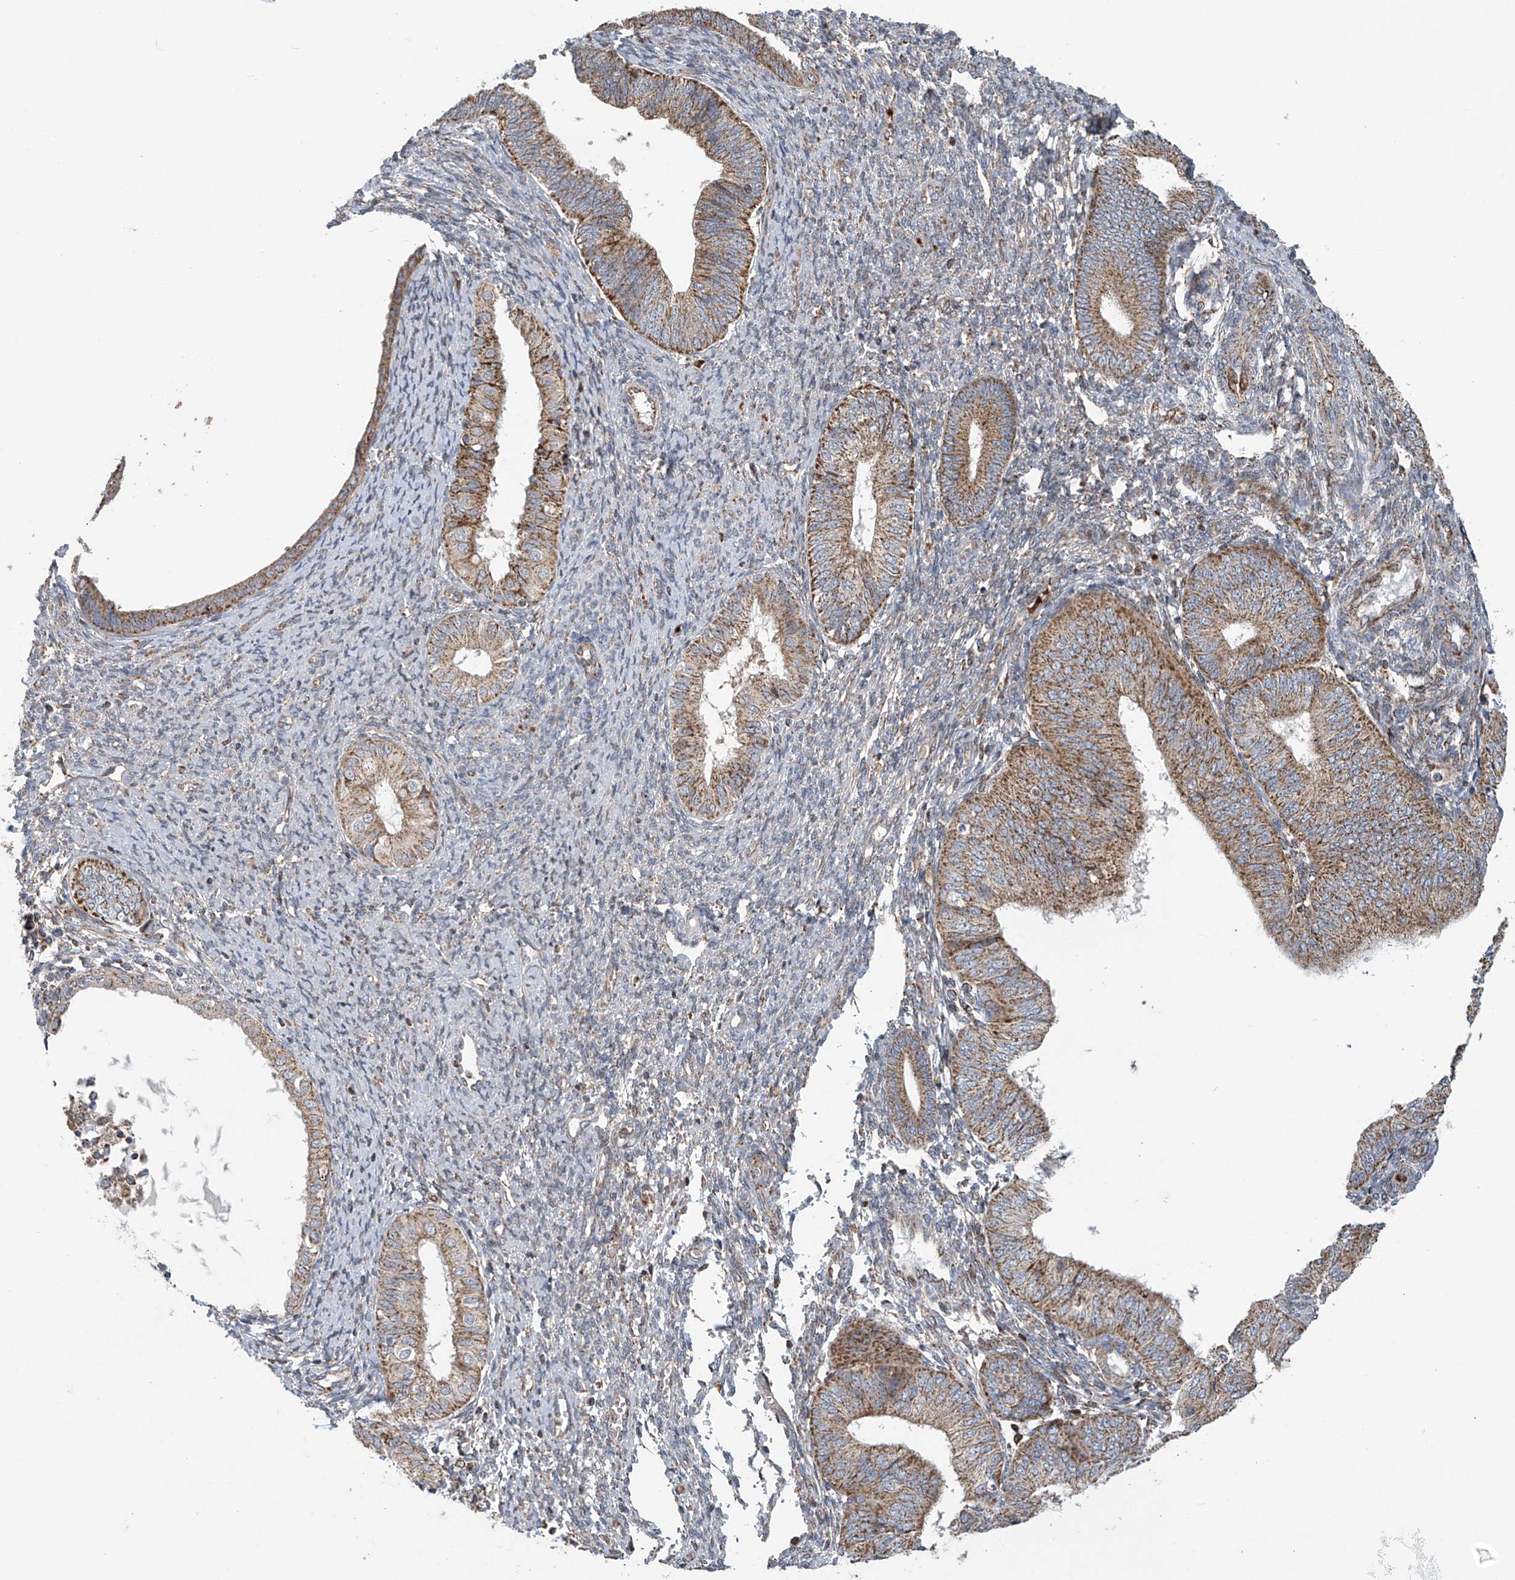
{"staining": {"intensity": "moderate", "quantity": ">75%", "location": "cytoplasmic/membranous"}, "tissue": "endometrial cancer", "cell_type": "Tumor cells", "image_type": "cancer", "snomed": [{"axis": "morphology", "description": "Adenocarcinoma, NOS"}, {"axis": "topography", "description": "Endometrium"}], "caption": "Immunohistochemistry image of neoplastic tissue: human endometrial cancer stained using immunohistochemistry (IHC) exhibits medium levels of moderate protein expression localized specifically in the cytoplasmic/membranous of tumor cells, appearing as a cytoplasmic/membranous brown color.", "gene": "COMMD1", "patient": {"sex": "female", "age": 58}}